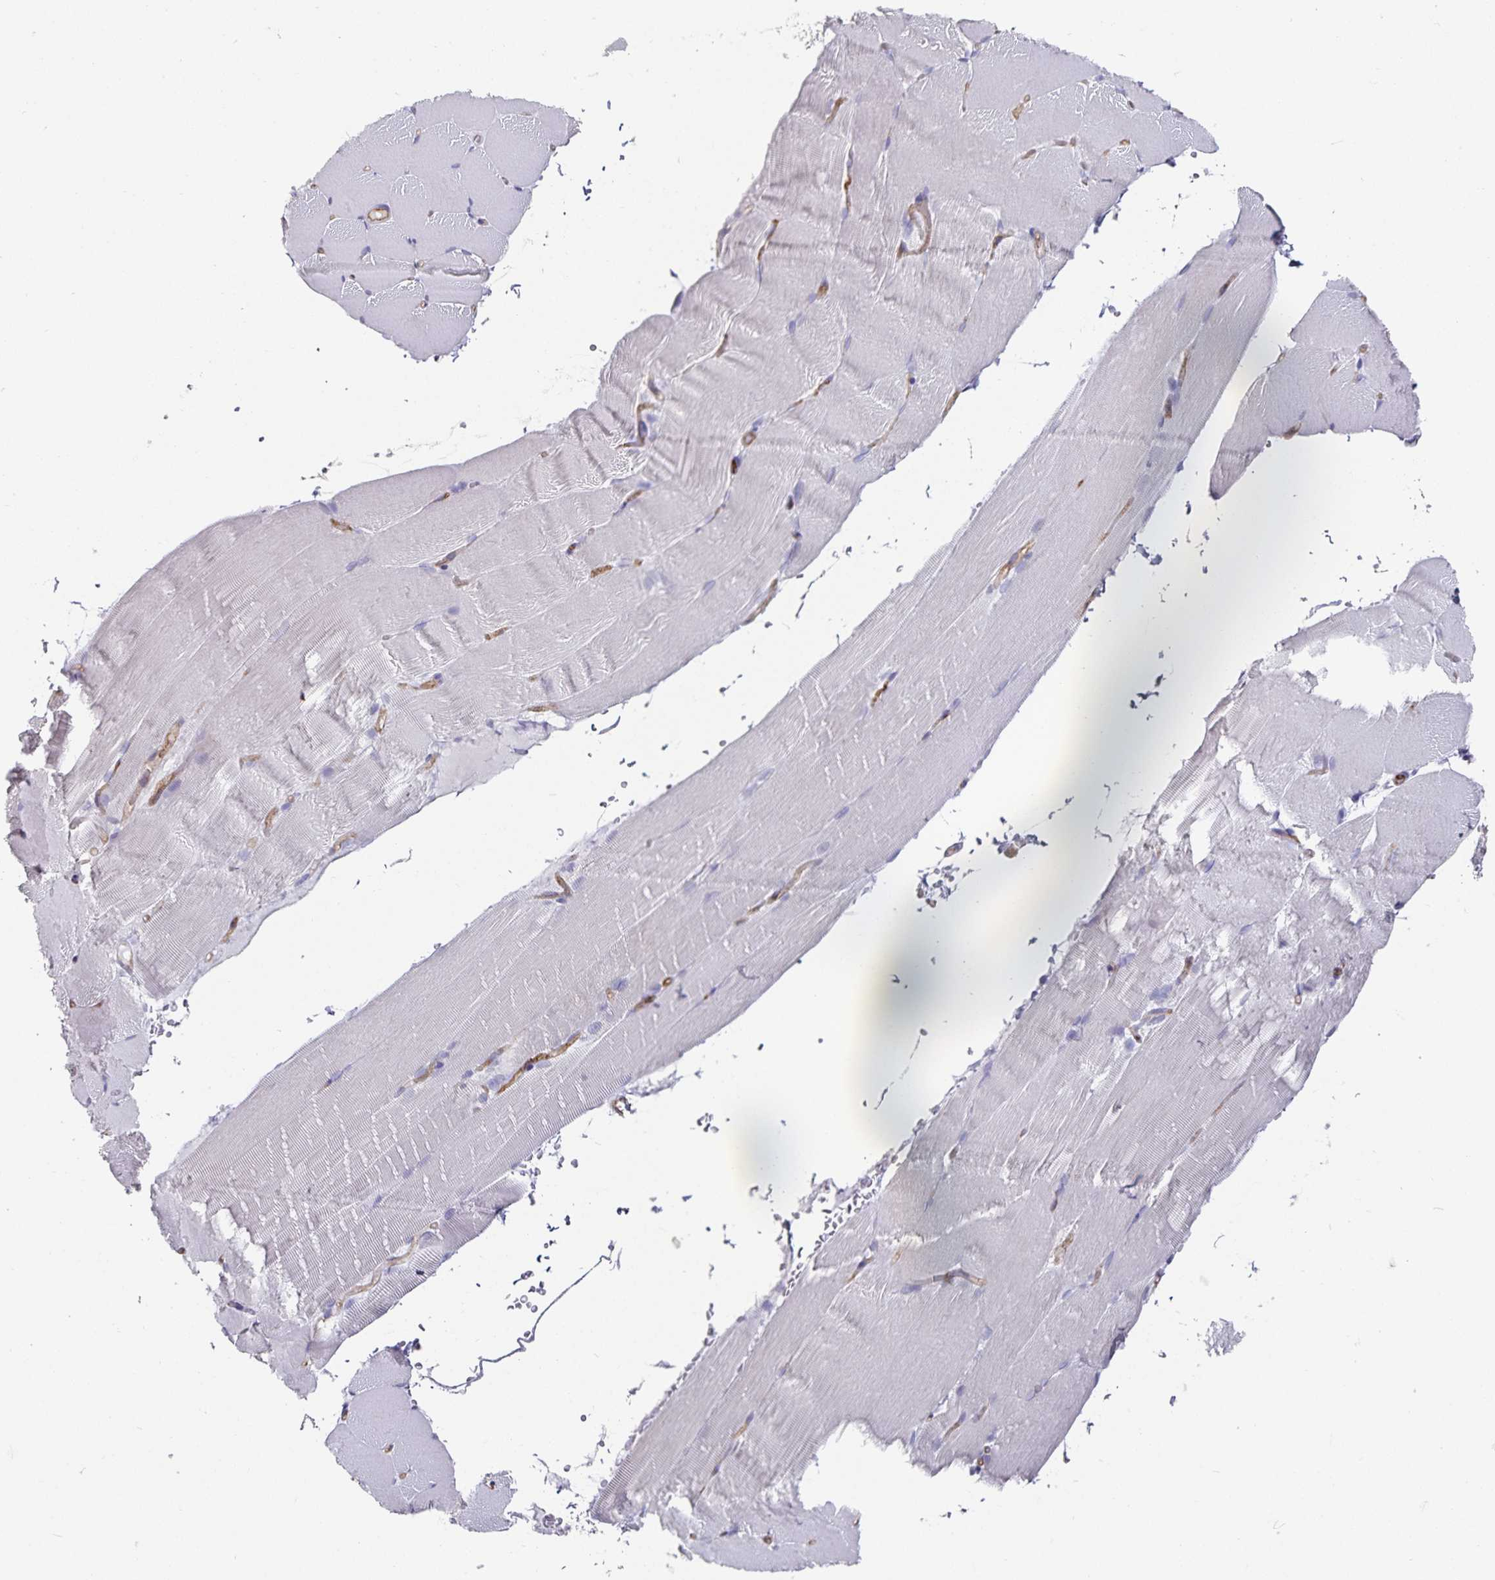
{"staining": {"intensity": "negative", "quantity": "none", "location": "none"}, "tissue": "skeletal muscle", "cell_type": "Myocytes", "image_type": "normal", "snomed": [{"axis": "morphology", "description": "Normal tissue, NOS"}, {"axis": "topography", "description": "Skeletal muscle"}], "caption": "Benign skeletal muscle was stained to show a protein in brown. There is no significant positivity in myocytes.", "gene": "PODXL", "patient": {"sex": "female", "age": 37}}